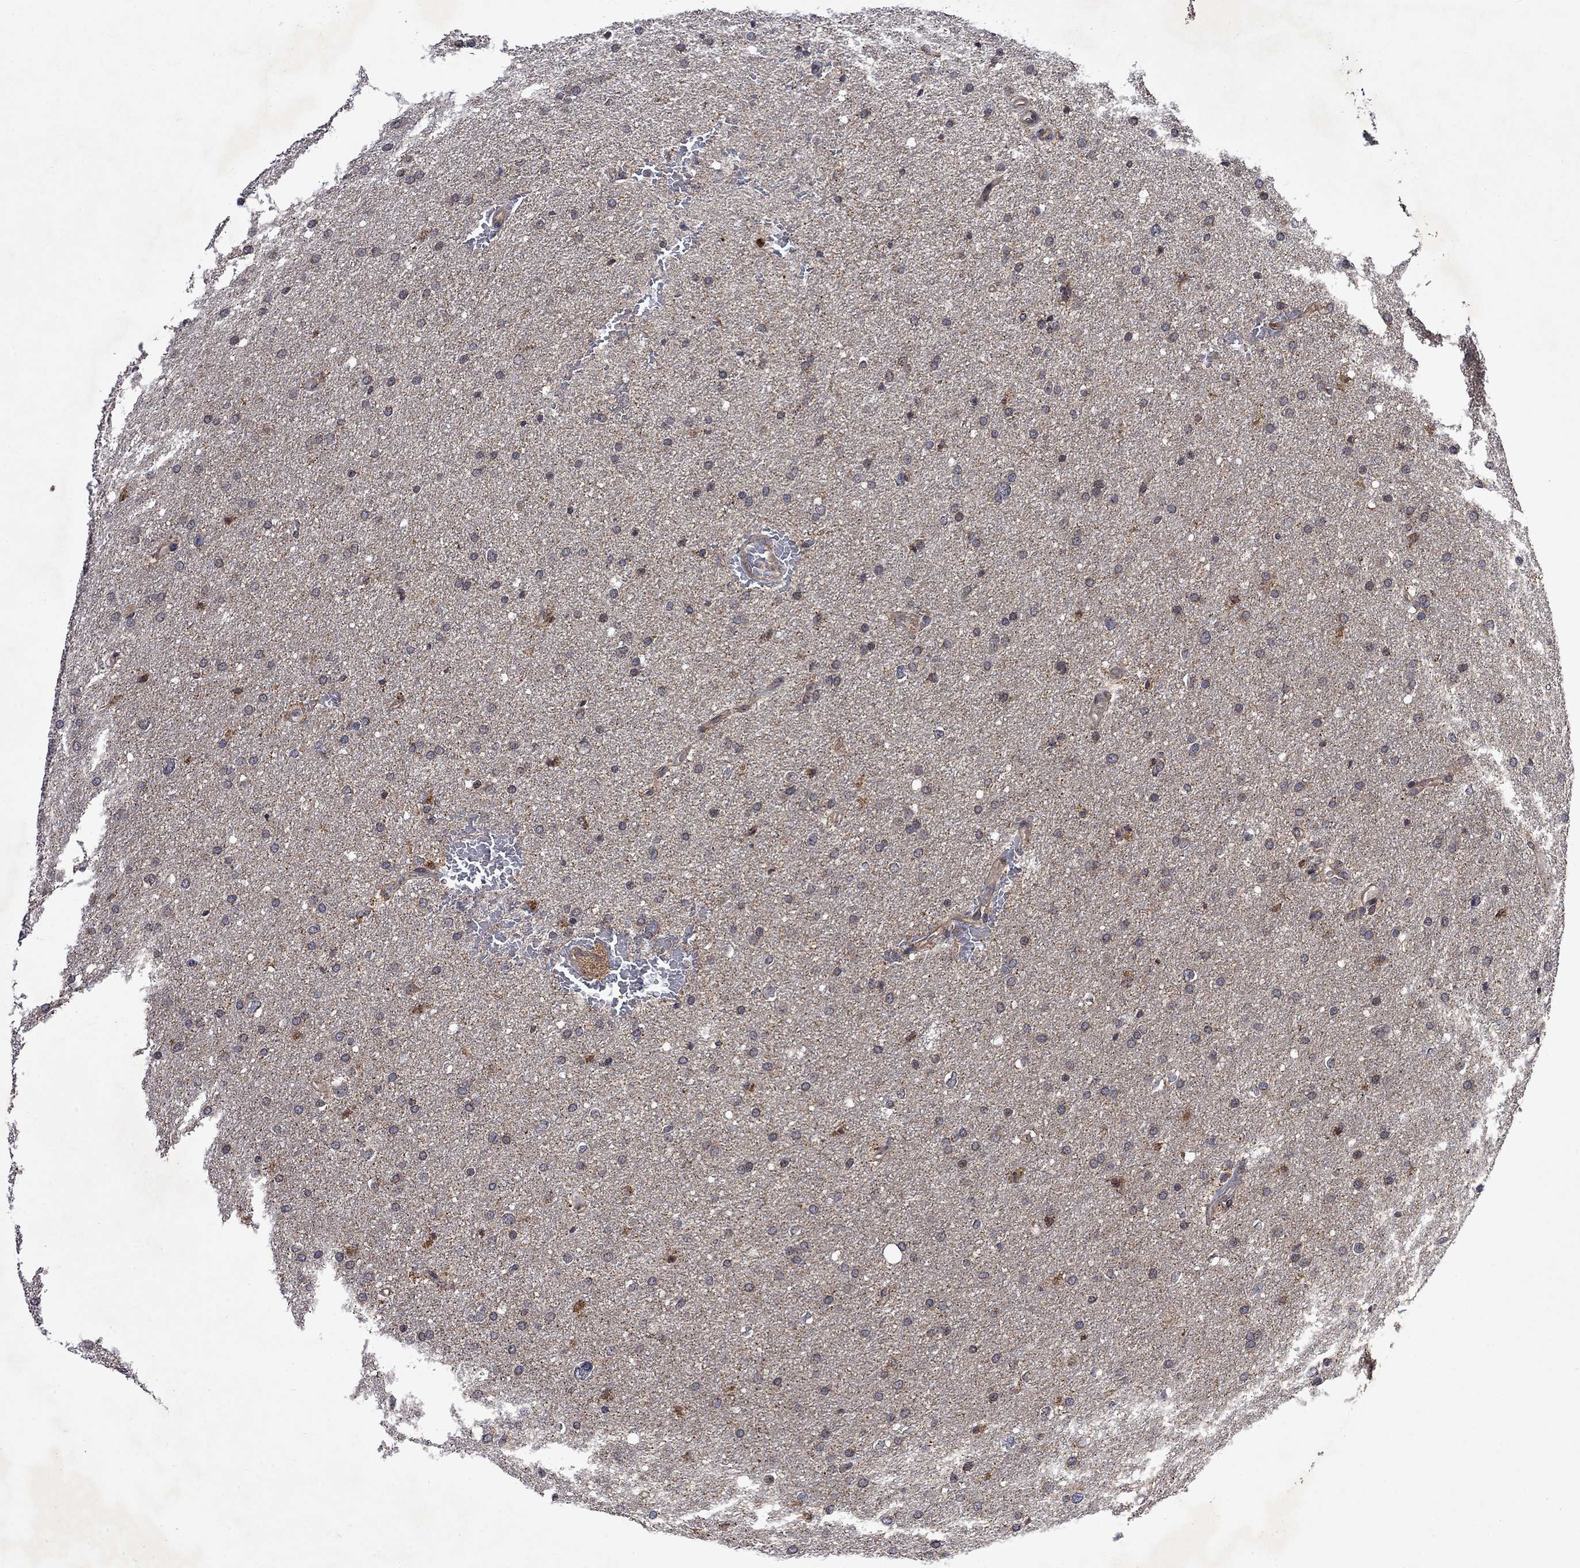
{"staining": {"intensity": "weak", "quantity": "<25%", "location": "cytoplasmic/membranous"}, "tissue": "glioma", "cell_type": "Tumor cells", "image_type": "cancer", "snomed": [{"axis": "morphology", "description": "Glioma, malignant, Low grade"}, {"axis": "topography", "description": "Brain"}], "caption": "Immunohistochemistry (IHC) of malignant glioma (low-grade) reveals no expression in tumor cells.", "gene": "TMEM33", "patient": {"sex": "female", "age": 37}}